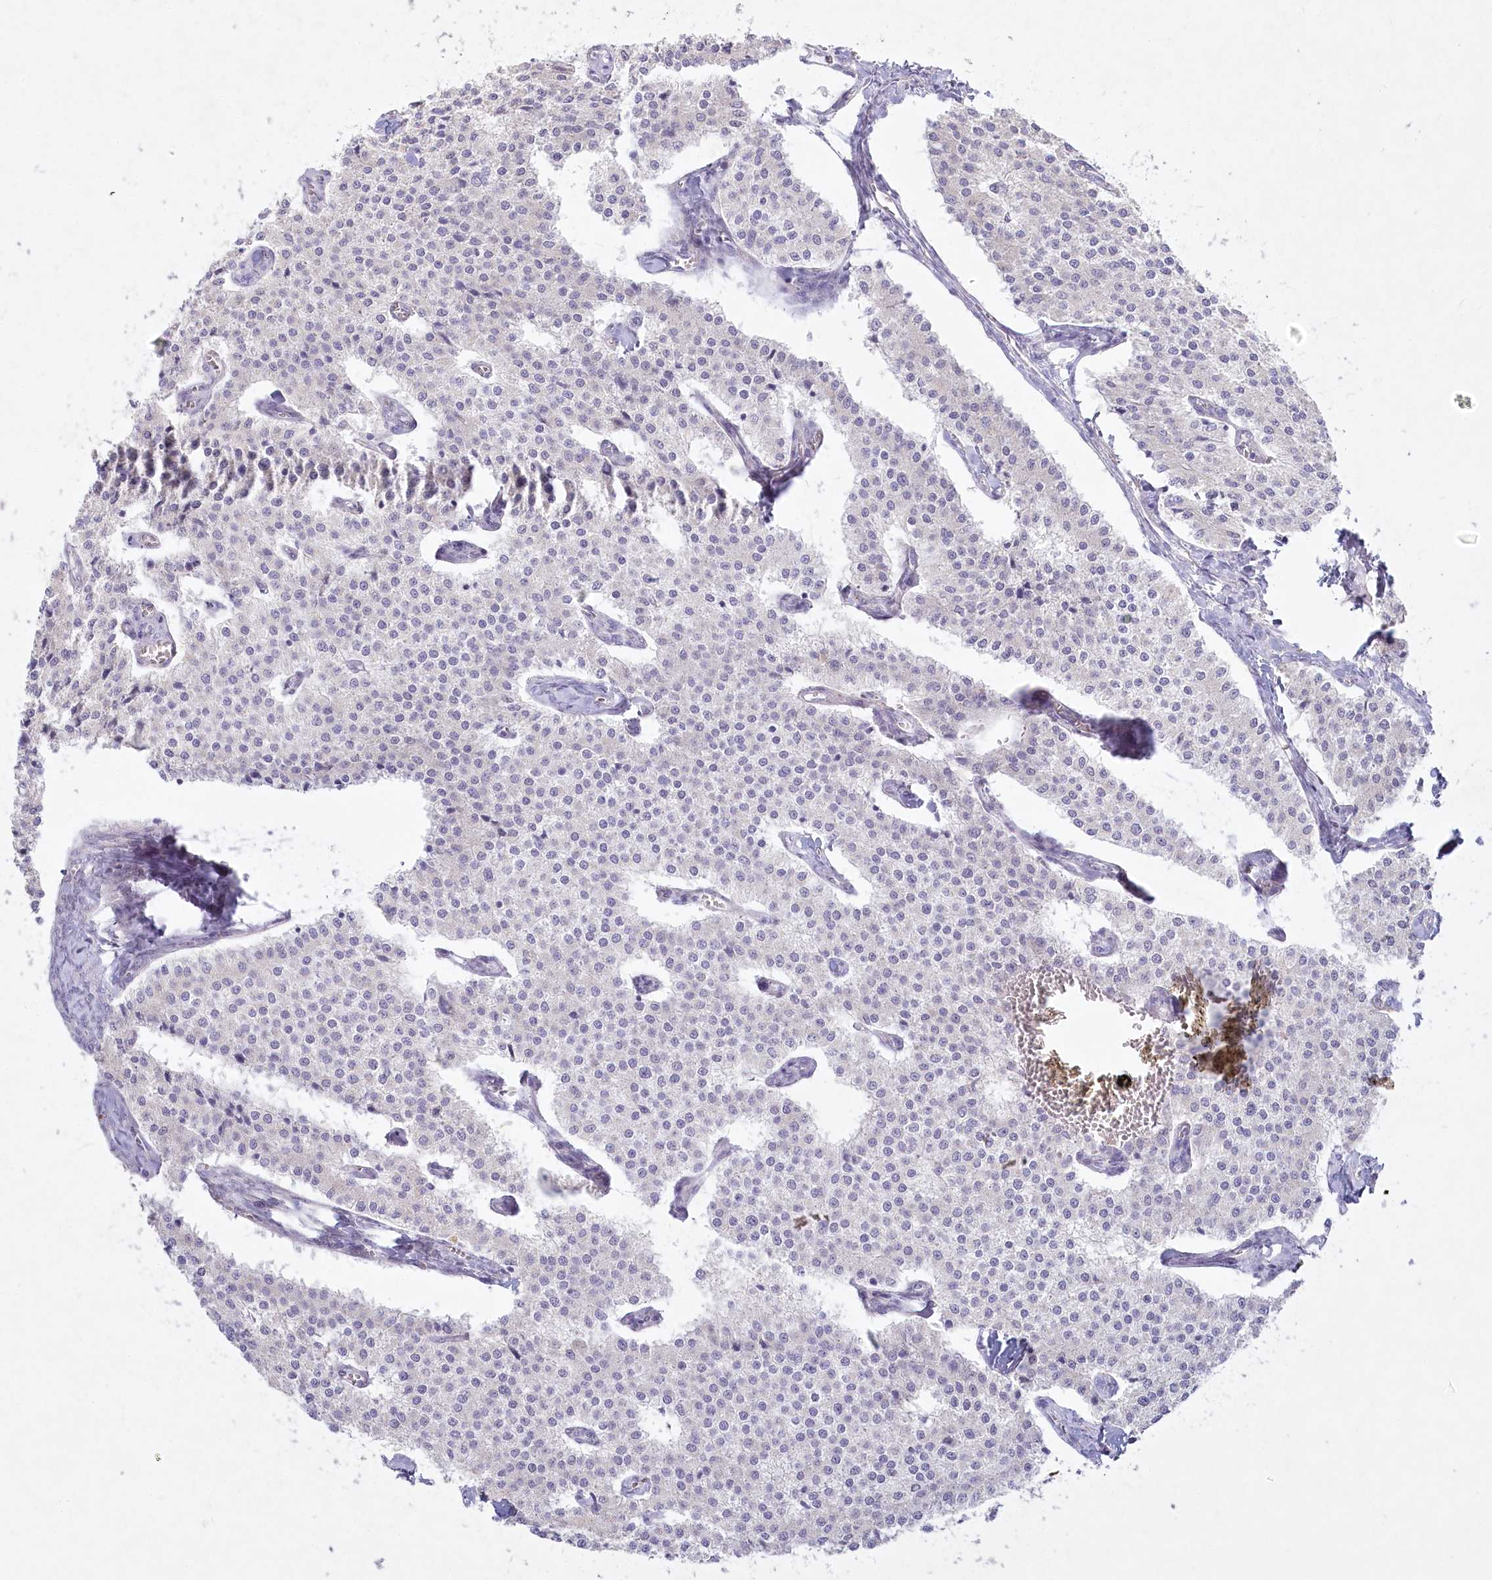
{"staining": {"intensity": "negative", "quantity": "none", "location": "none"}, "tissue": "carcinoid", "cell_type": "Tumor cells", "image_type": "cancer", "snomed": [{"axis": "morphology", "description": "Carcinoid, malignant, NOS"}, {"axis": "topography", "description": "Colon"}], "caption": "There is no significant positivity in tumor cells of carcinoid.", "gene": "ABITRAM", "patient": {"sex": "female", "age": 52}}